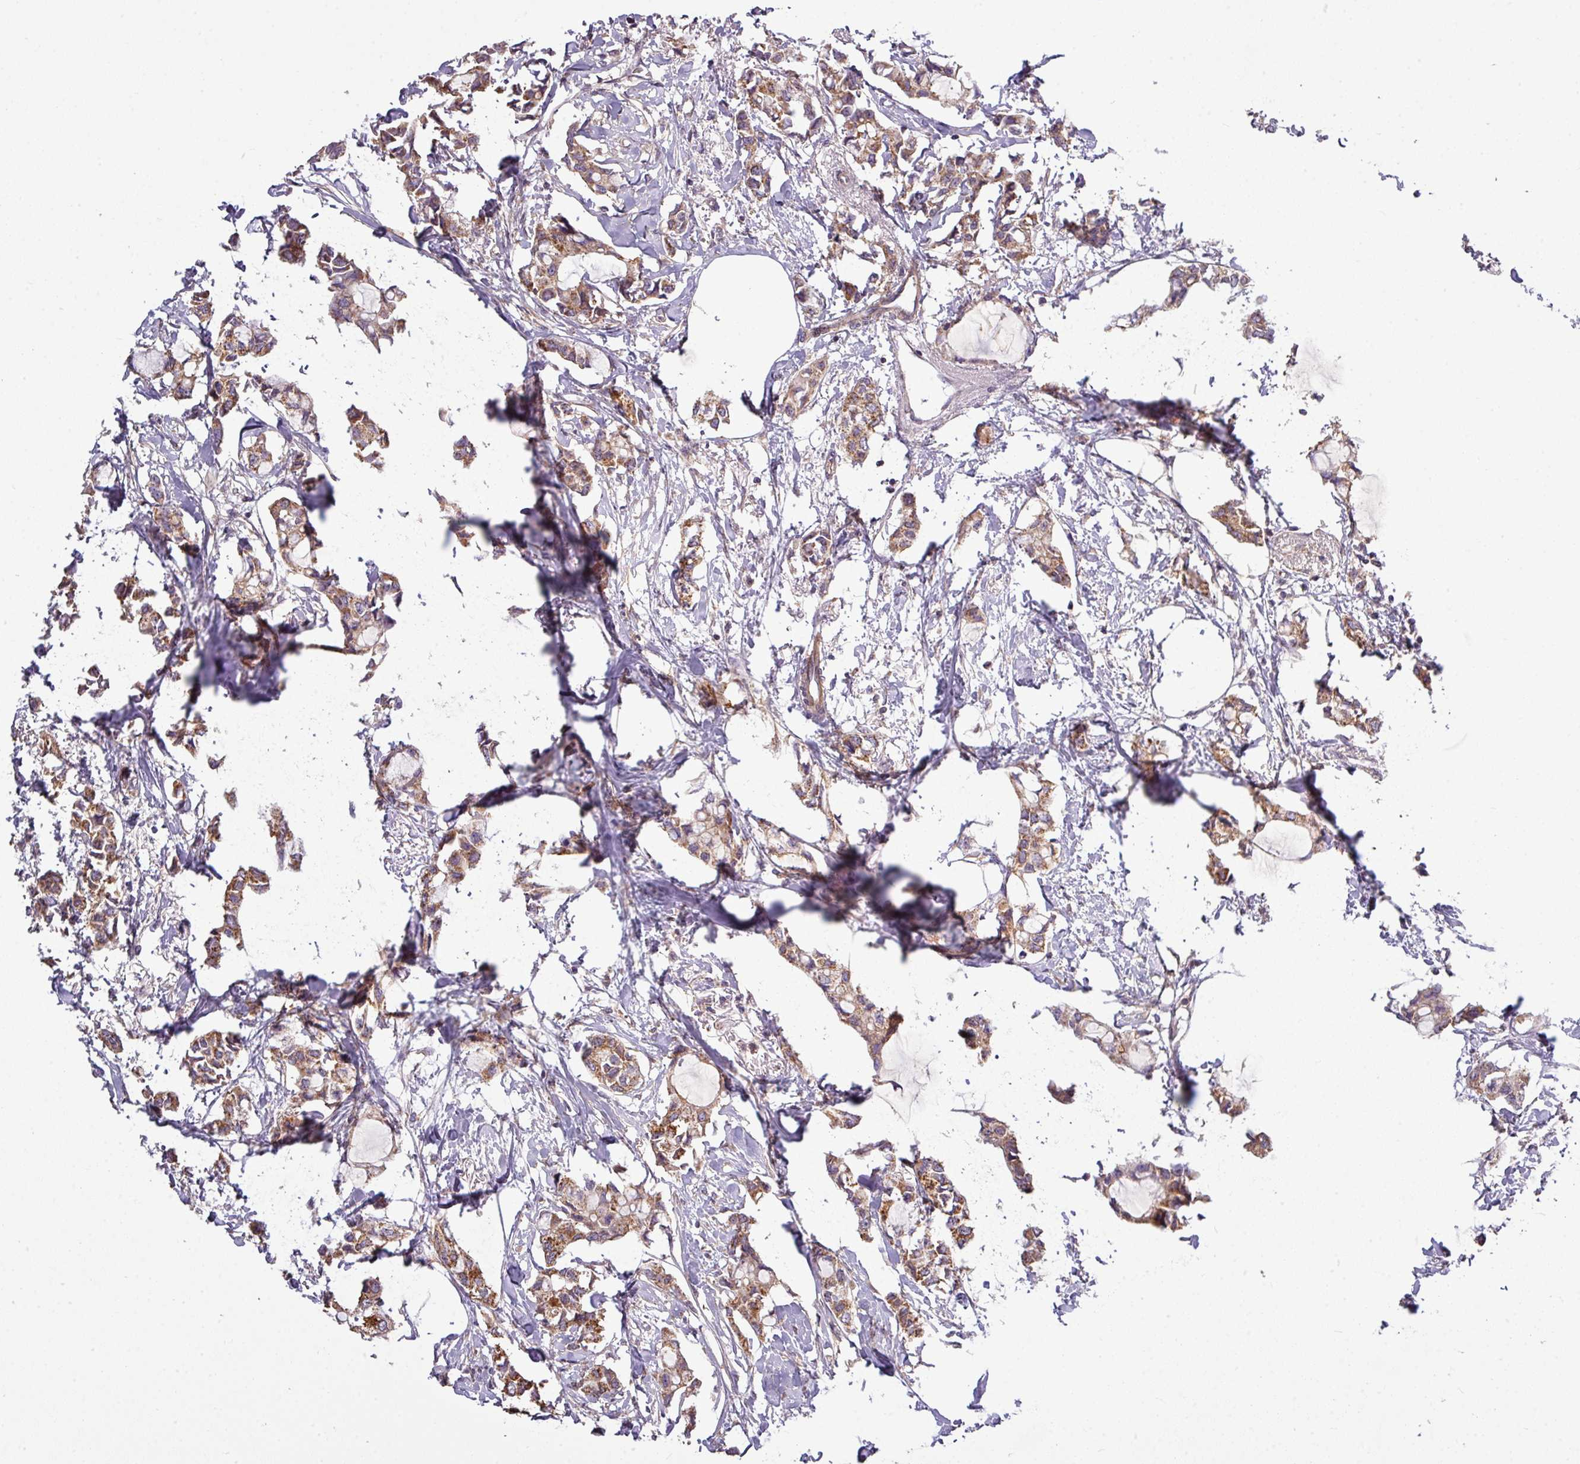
{"staining": {"intensity": "moderate", "quantity": ">75%", "location": "cytoplasmic/membranous"}, "tissue": "breast cancer", "cell_type": "Tumor cells", "image_type": "cancer", "snomed": [{"axis": "morphology", "description": "Duct carcinoma"}, {"axis": "topography", "description": "Breast"}], "caption": "Moderate cytoplasmic/membranous expression for a protein is appreciated in approximately >75% of tumor cells of intraductal carcinoma (breast) using immunohistochemistry (IHC).", "gene": "PAPLN", "patient": {"sex": "female", "age": 73}}